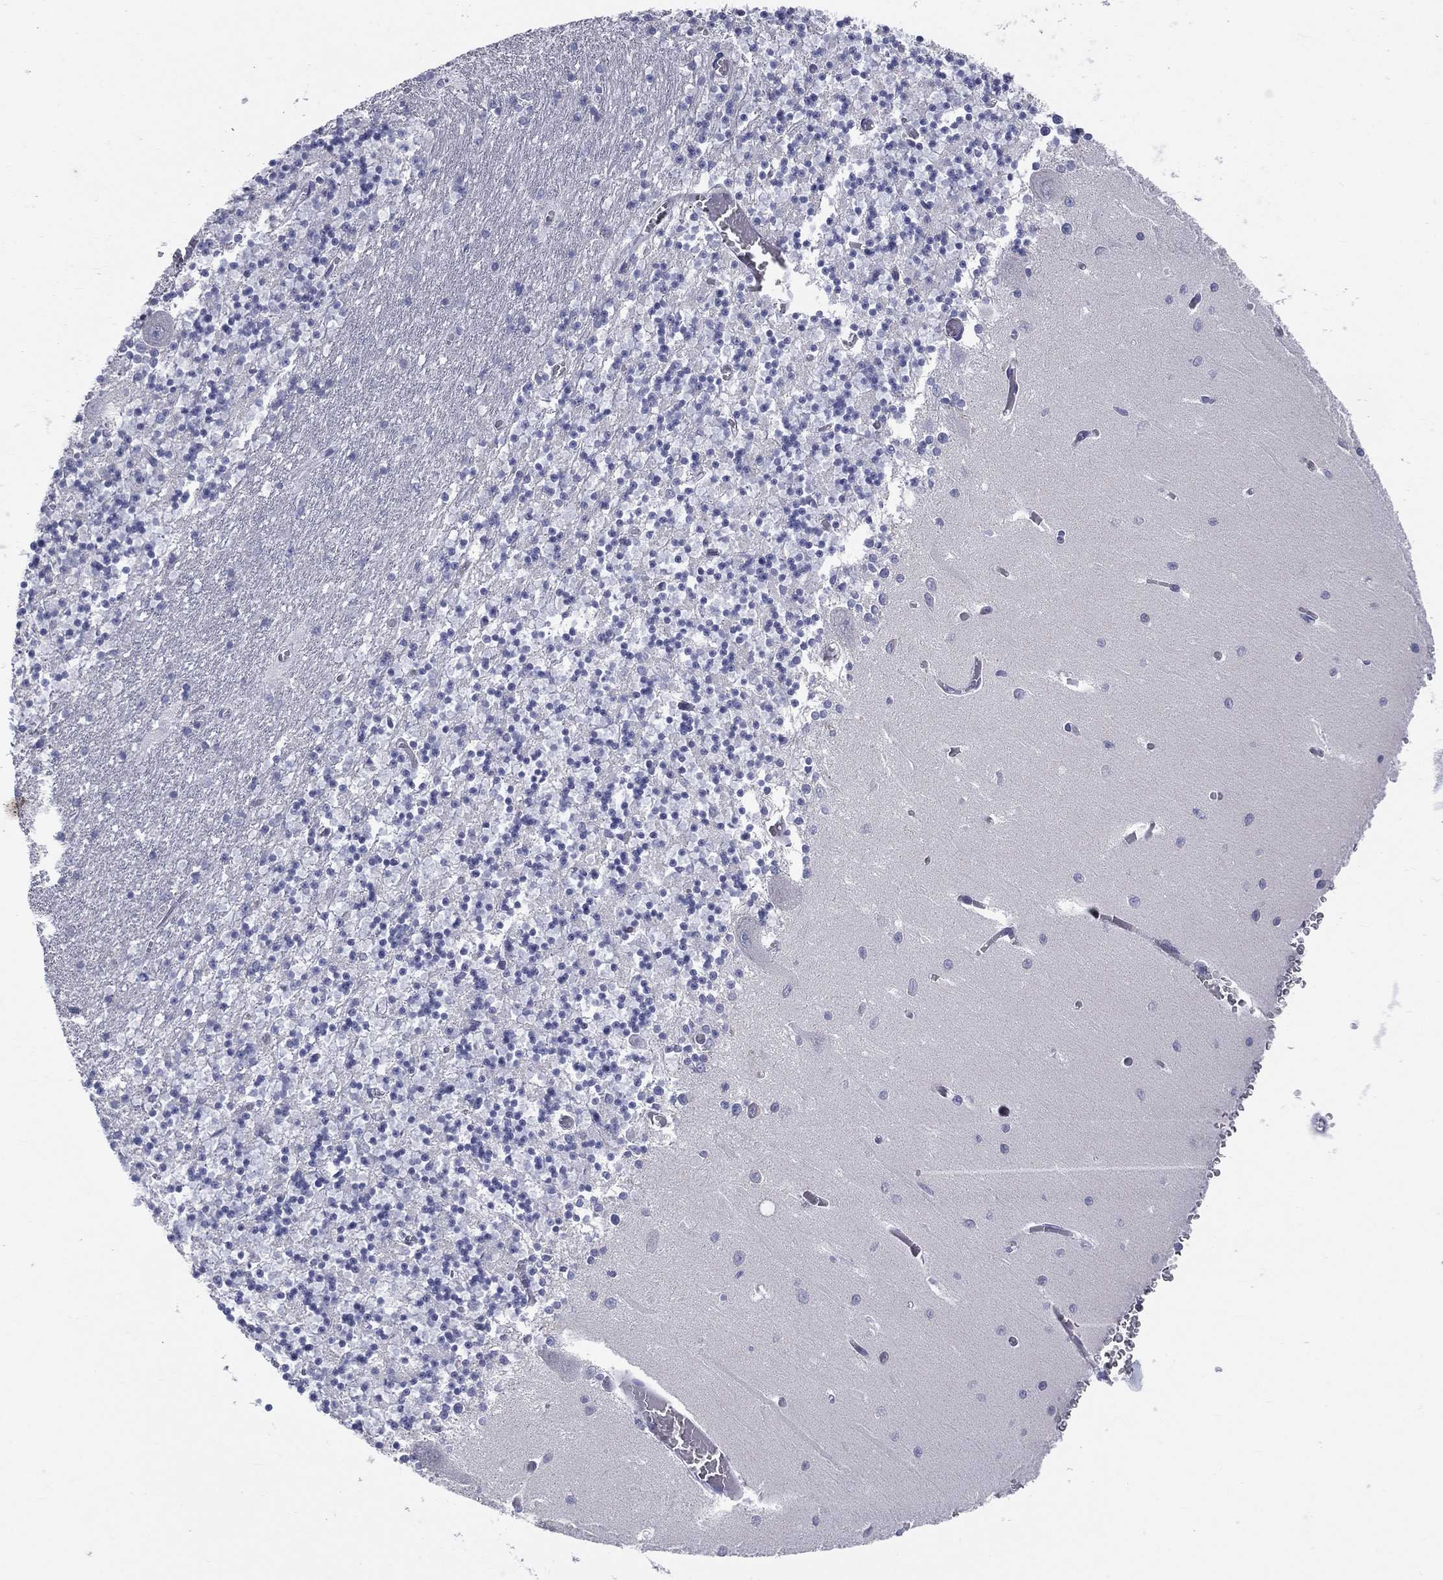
{"staining": {"intensity": "negative", "quantity": "none", "location": "none"}, "tissue": "cerebellum", "cell_type": "Cells in granular layer", "image_type": "normal", "snomed": [{"axis": "morphology", "description": "Normal tissue, NOS"}, {"axis": "topography", "description": "Cerebellum"}], "caption": "The image demonstrates no significant expression in cells in granular layer of cerebellum.", "gene": "MLN", "patient": {"sex": "female", "age": 64}}